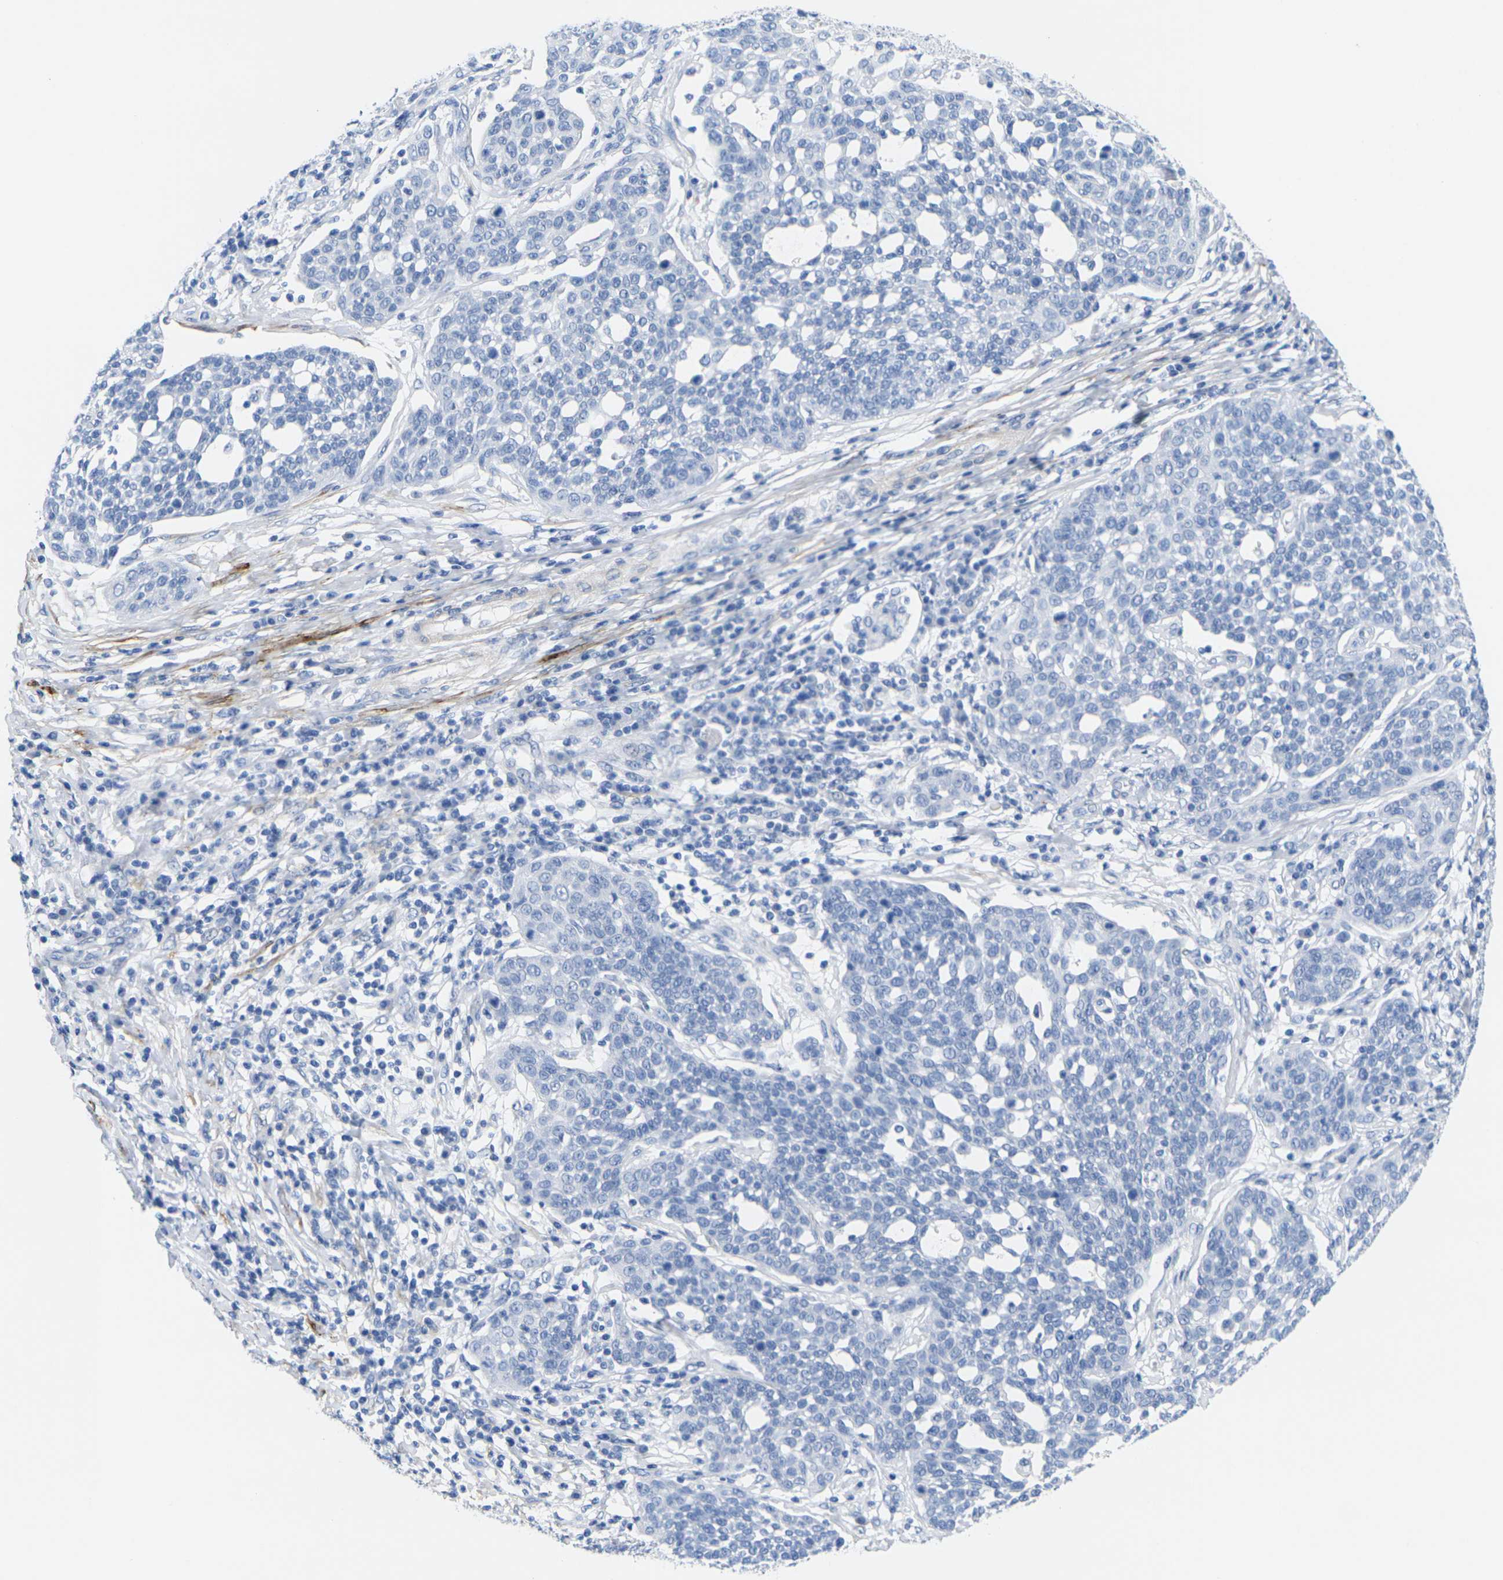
{"staining": {"intensity": "negative", "quantity": "none", "location": "none"}, "tissue": "cervical cancer", "cell_type": "Tumor cells", "image_type": "cancer", "snomed": [{"axis": "morphology", "description": "Squamous cell carcinoma, NOS"}, {"axis": "topography", "description": "Cervix"}], "caption": "Immunohistochemistry (IHC) micrograph of neoplastic tissue: human cervical cancer stained with DAB displays no significant protein positivity in tumor cells. (DAB IHC, high magnification).", "gene": "CNN1", "patient": {"sex": "female", "age": 34}}